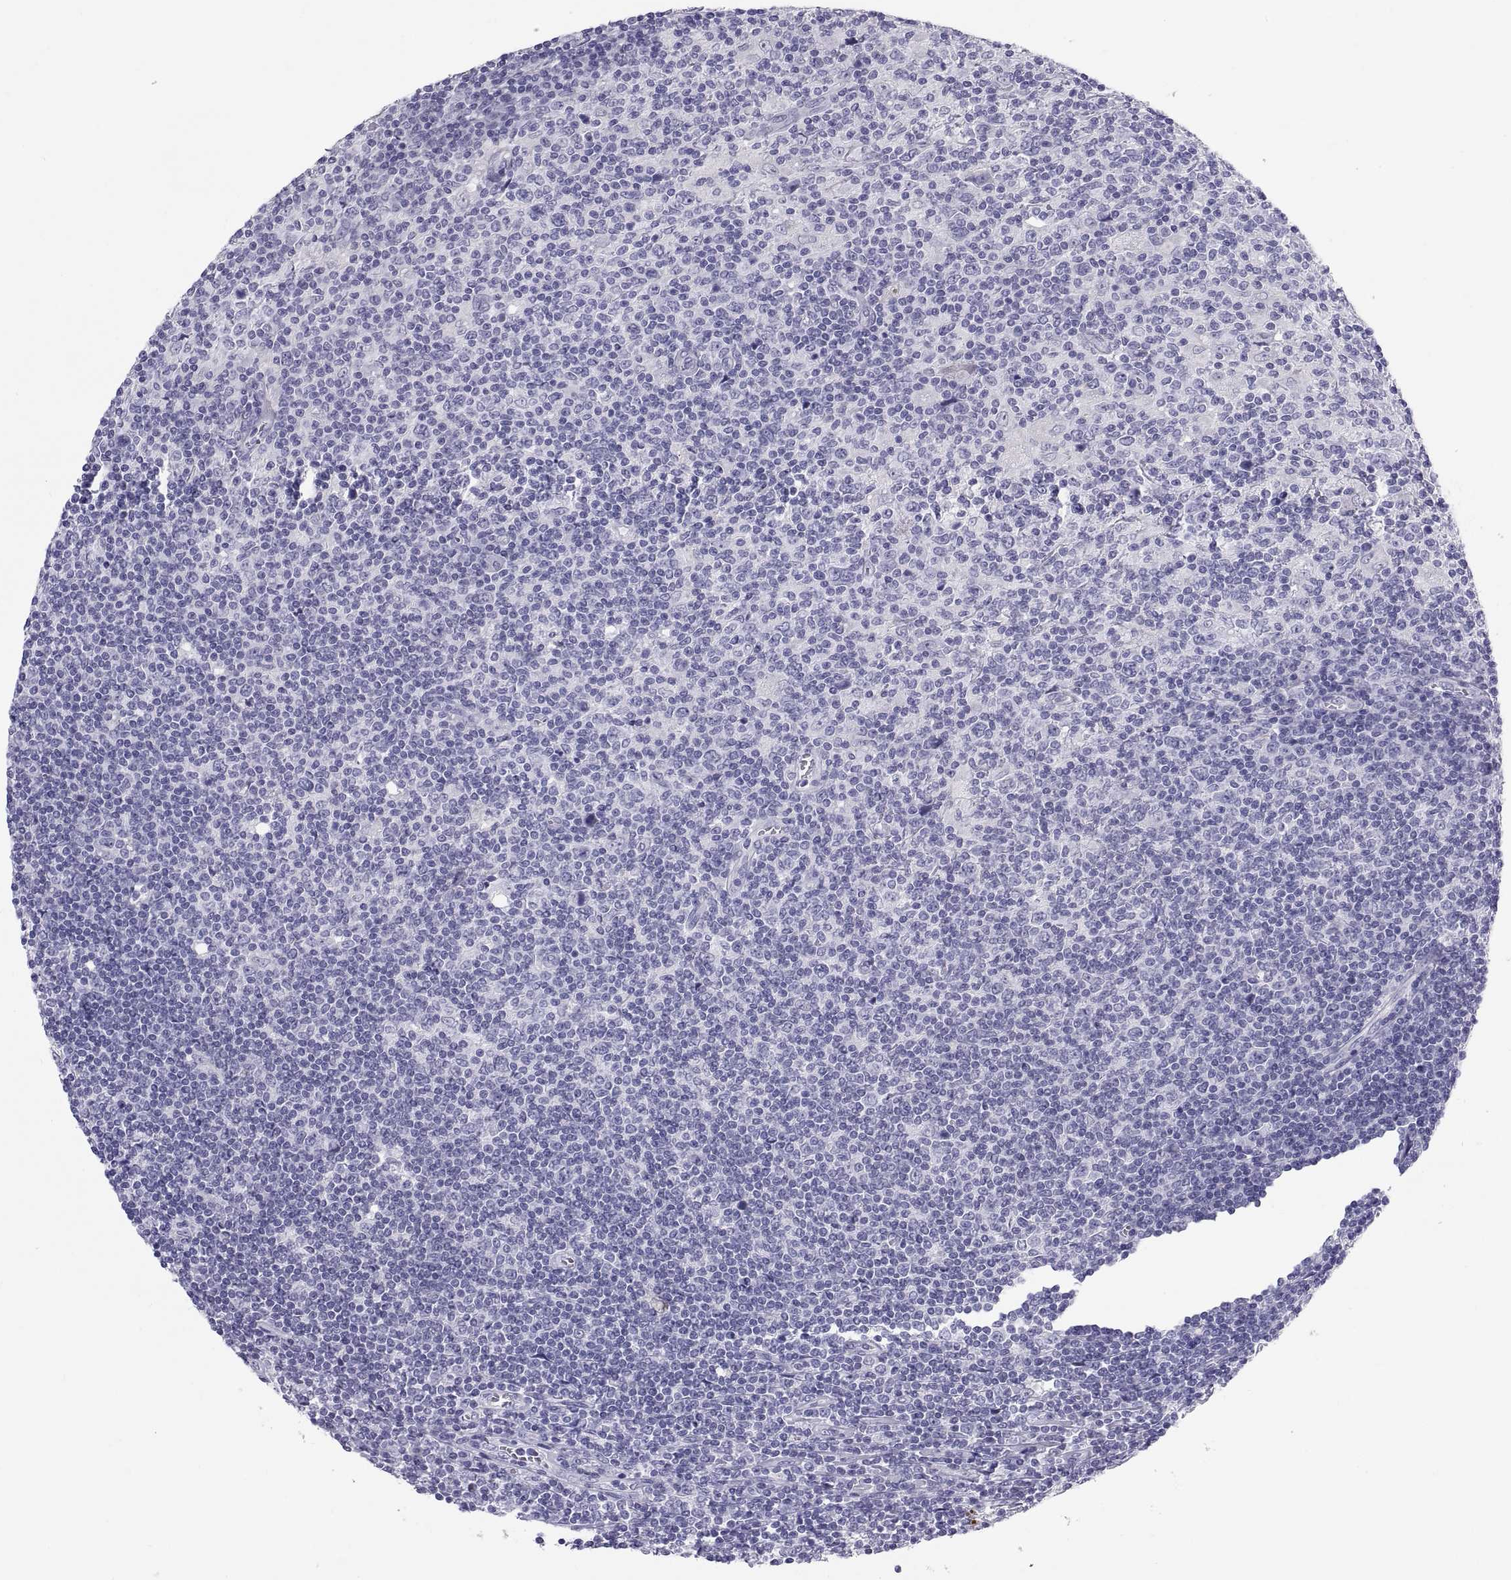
{"staining": {"intensity": "negative", "quantity": "none", "location": "none"}, "tissue": "lymphoma", "cell_type": "Tumor cells", "image_type": "cancer", "snomed": [{"axis": "morphology", "description": "Hodgkin's disease, NOS"}, {"axis": "topography", "description": "Lymph node"}], "caption": "Human Hodgkin's disease stained for a protein using IHC reveals no staining in tumor cells.", "gene": "TEX13A", "patient": {"sex": "male", "age": 40}}